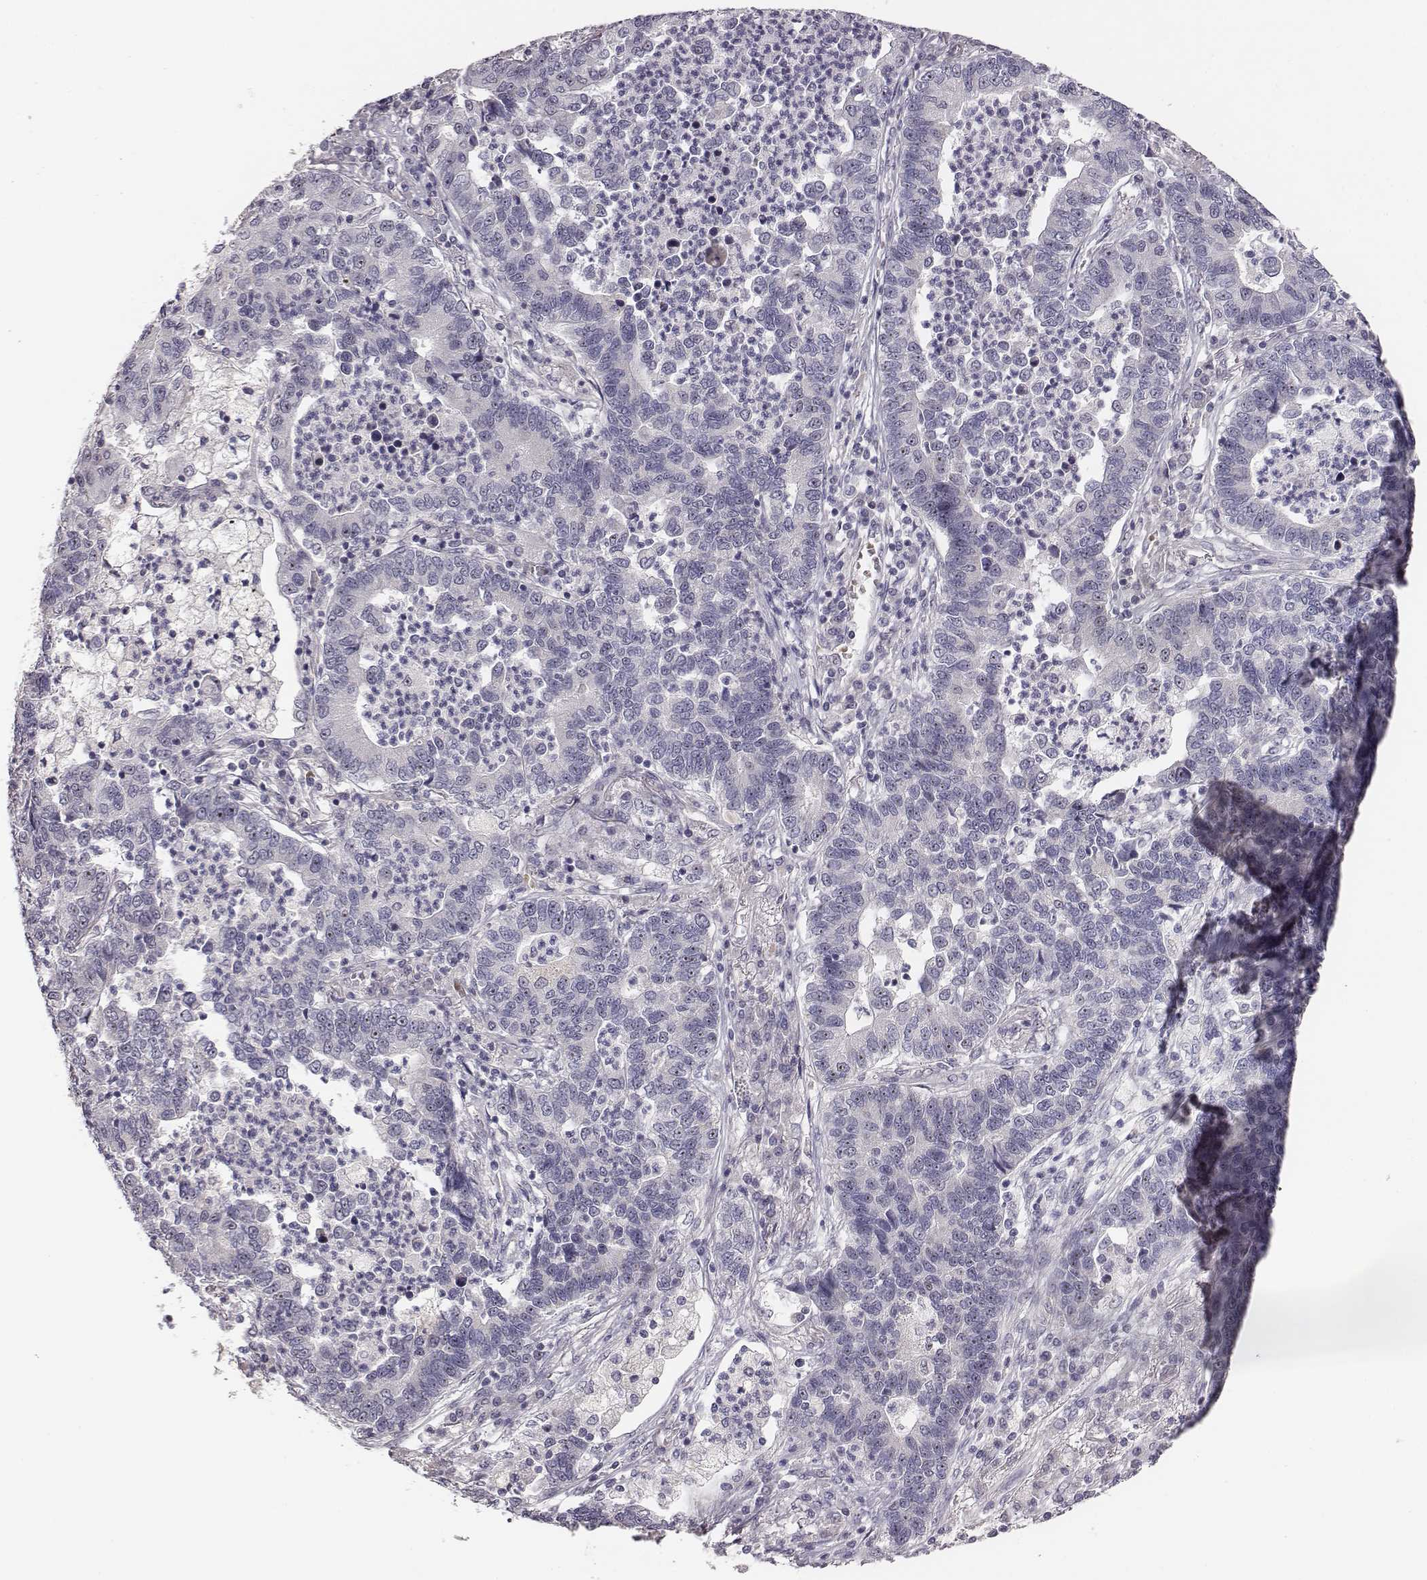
{"staining": {"intensity": "negative", "quantity": "none", "location": "none"}, "tissue": "lung cancer", "cell_type": "Tumor cells", "image_type": "cancer", "snomed": [{"axis": "morphology", "description": "Adenocarcinoma, NOS"}, {"axis": "topography", "description": "Lung"}], "caption": "Immunohistochemistry of human lung cancer shows no positivity in tumor cells.", "gene": "NIFK", "patient": {"sex": "female", "age": 57}}